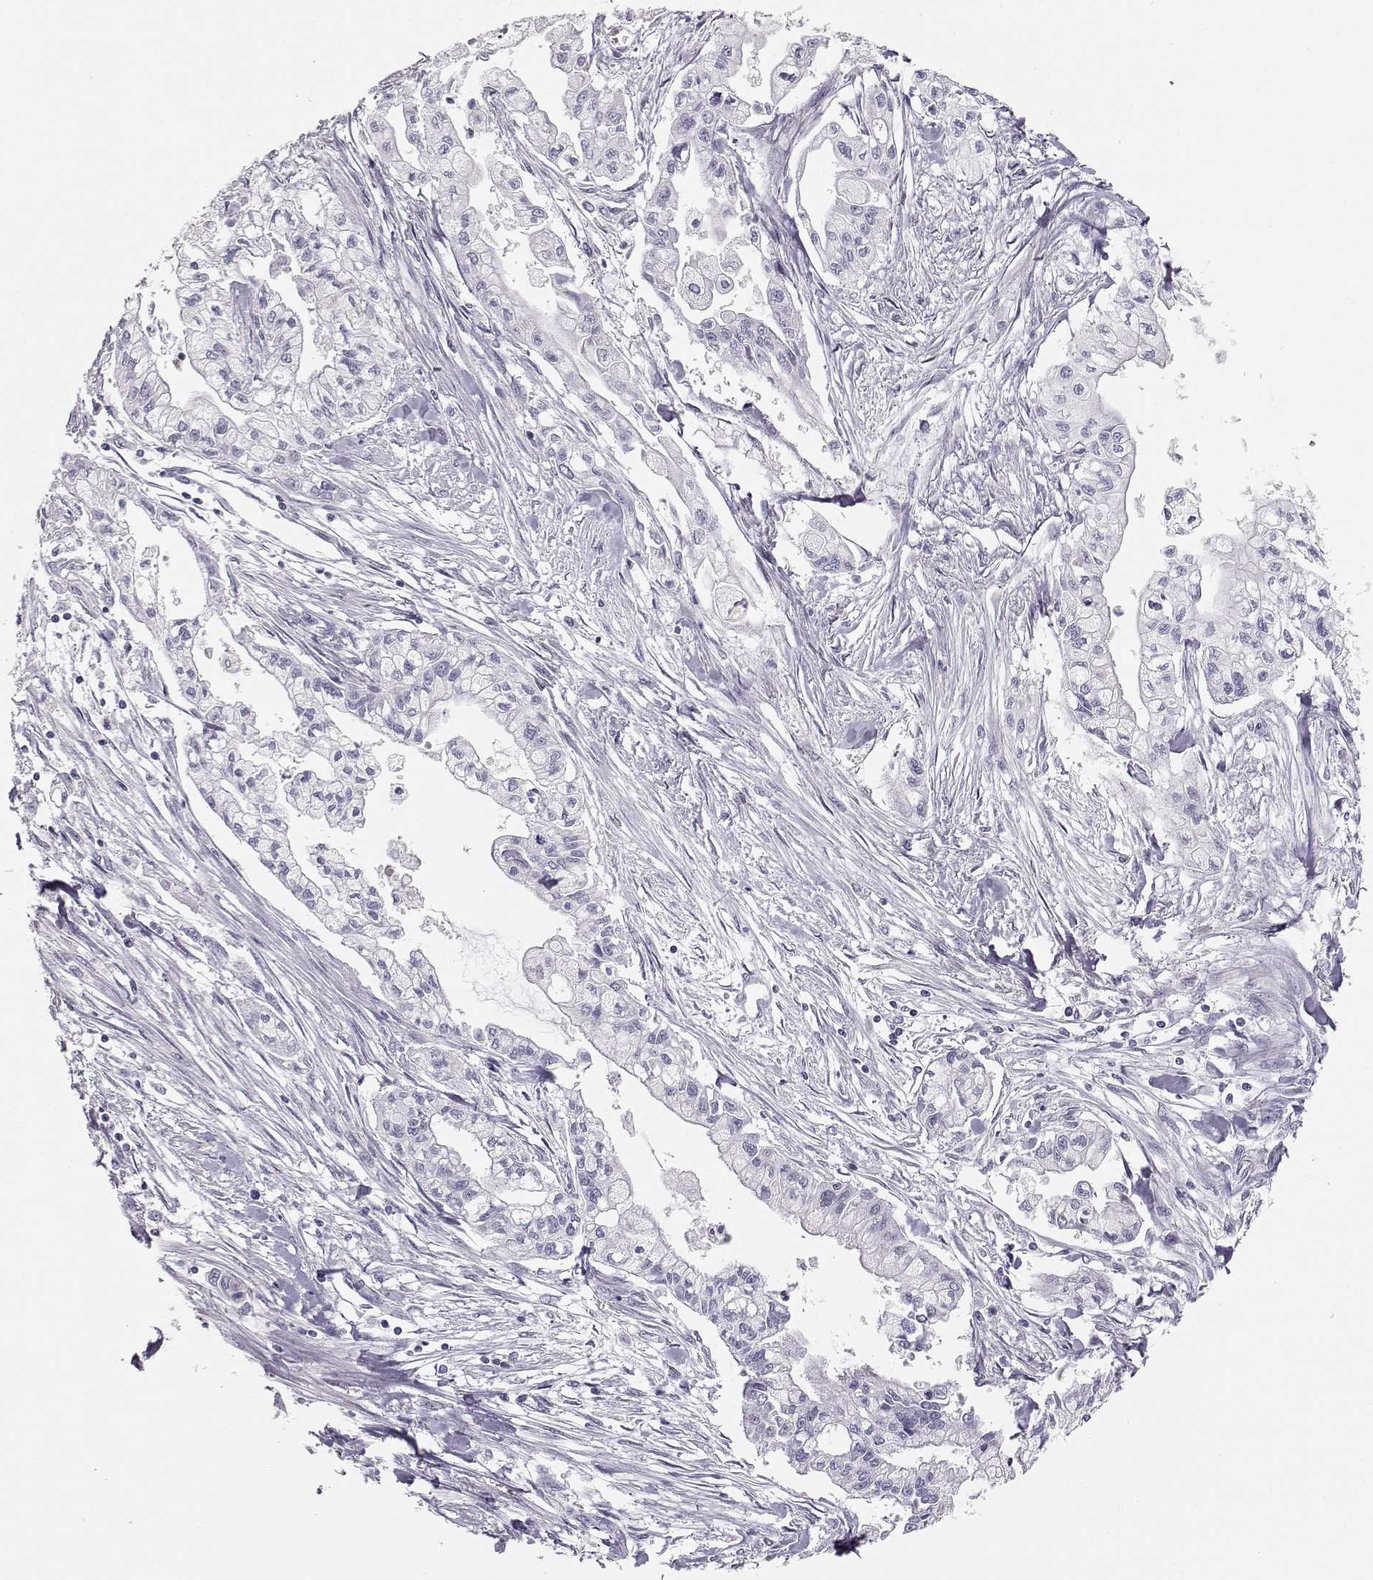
{"staining": {"intensity": "negative", "quantity": "none", "location": "none"}, "tissue": "pancreatic cancer", "cell_type": "Tumor cells", "image_type": "cancer", "snomed": [{"axis": "morphology", "description": "Adenocarcinoma, NOS"}, {"axis": "topography", "description": "Pancreas"}], "caption": "Immunohistochemical staining of human pancreatic cancer exhibits no significant staining in tumor cells.", "gene": "TTC26", "patient": {"sex": "male", "age": 54}}